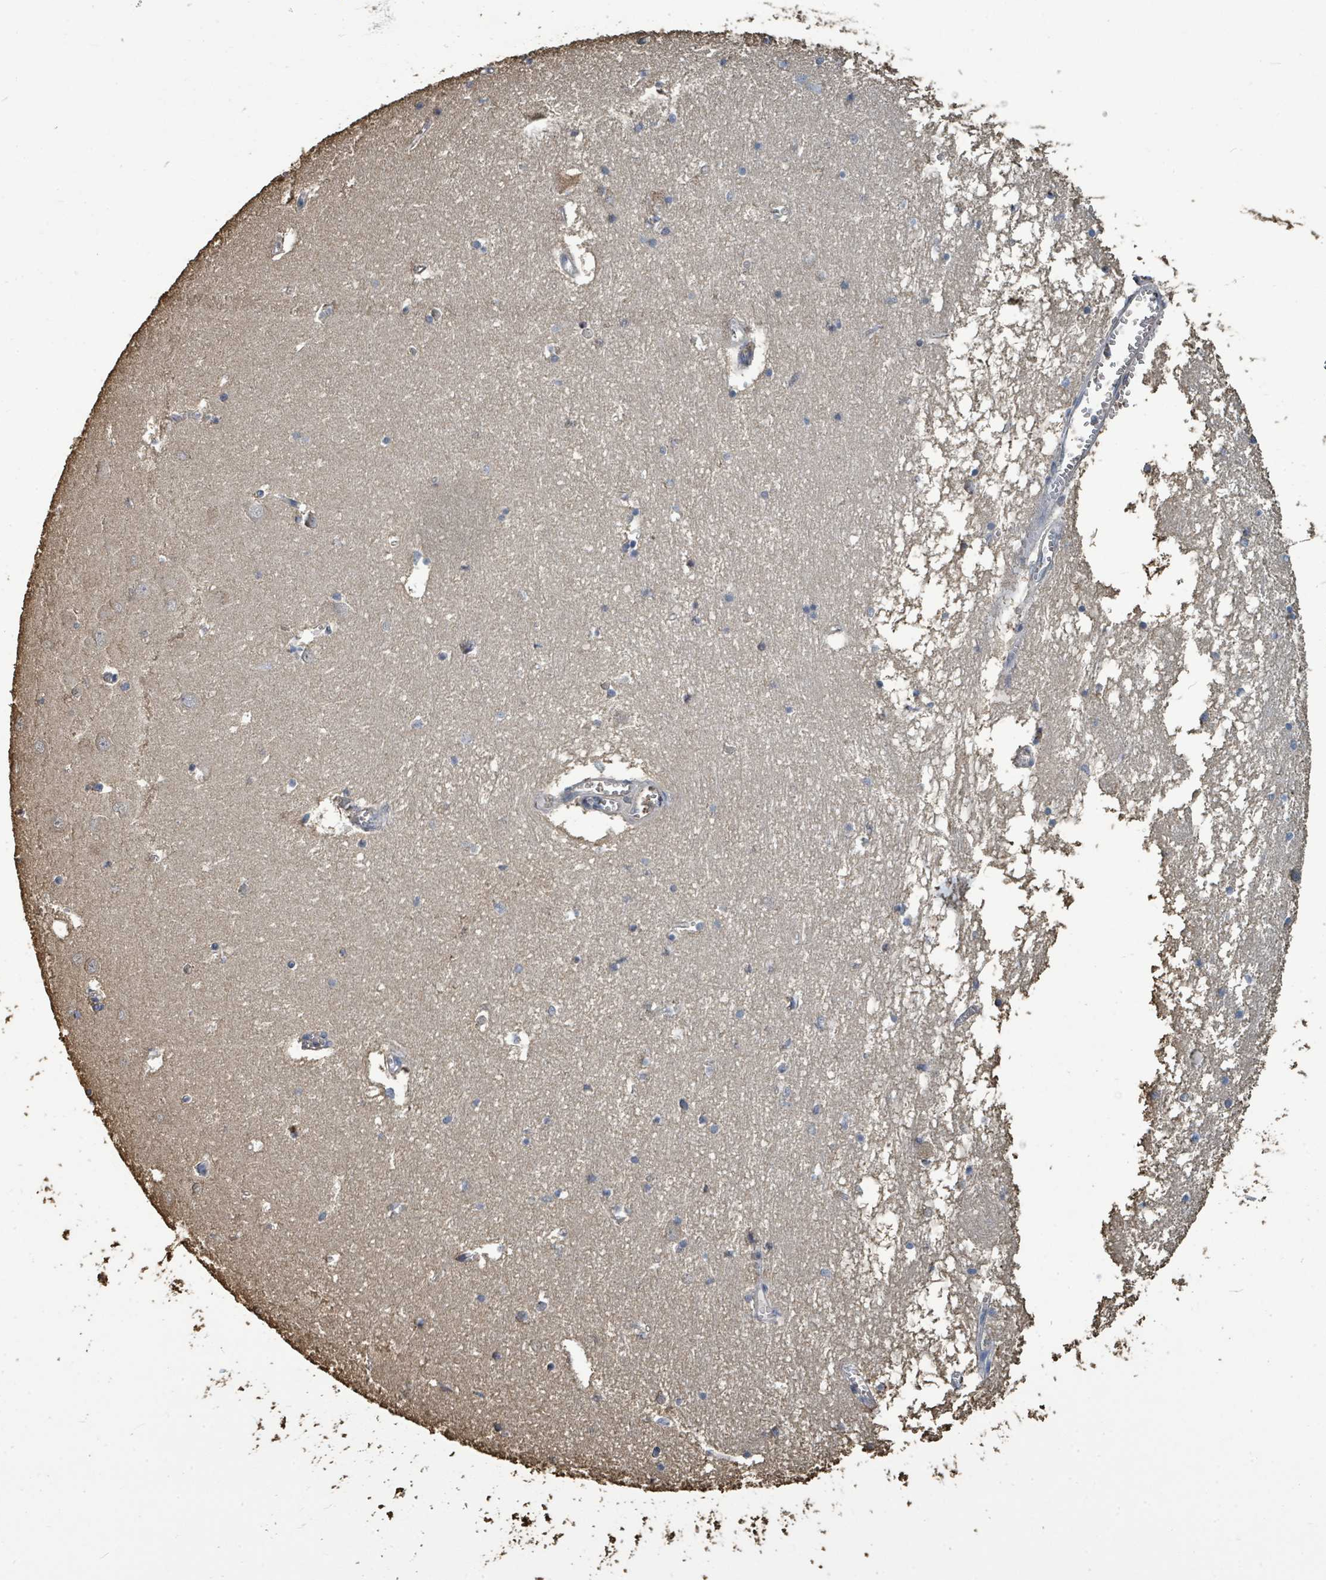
{"staining": {"intensity": "weak", "quantity": "<25%", "location": "cytoplasmic/membranous,nuclear"}, "tissue": "hippocampus", "cell_type": "Glial cells", "image_type": "normal", "snomed": [{"axis": "morphology", "description": "Normal tissue, NOS"}, {"axis": "topography", "description": "Hippocampus"}], "caption": "DAB immunohistochemical staining of unremarkable hippocampus exhibits no significant positivity in glial cells. (DAB (3,3'-diaminobenzidine) immunohistochemistry, high magnification).", "gene": "C6orf52", "patient": {"sex": "male", "age": 70}}